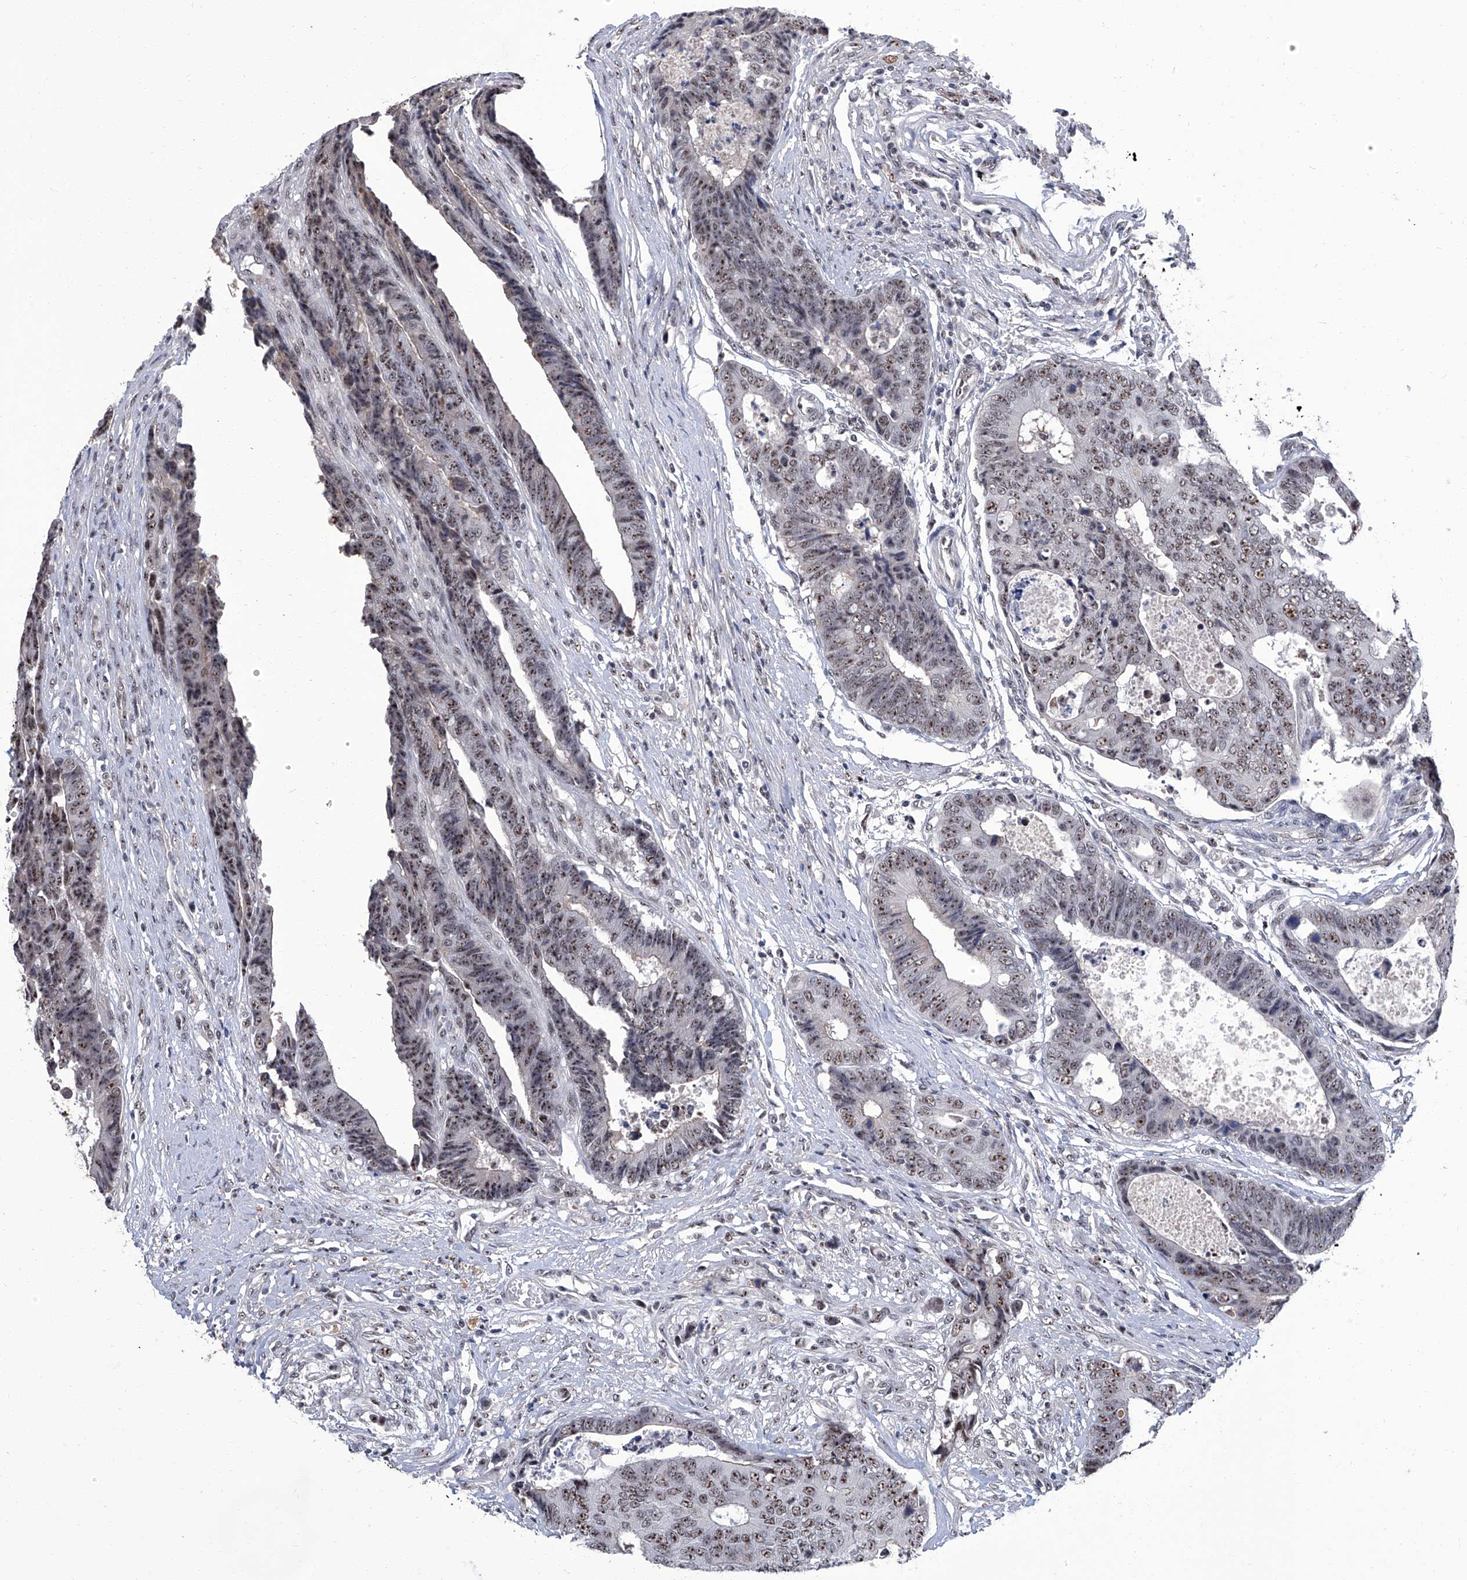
{"staining": {"intensity": "moderate", "quantity": ">75%", "location": "nuclear"}, "tissue": "colorectal cancer", "cell_type": "Tumor cells", "image_type": "cancer", "snomed": [{"axis": "morphology", "description": "Adenocarcinoma, NOS"}, {"axis": "topography", "description": "Rectum"}], "caption": "DAB immunohistochemical staining of human colorectal cancer (adenocarcinoma) shows moderate nuclear protein expression in approximately >75% of tumor cells.", "gene": "CMTR1", "patient": {"sex": "male", "age": 84}}